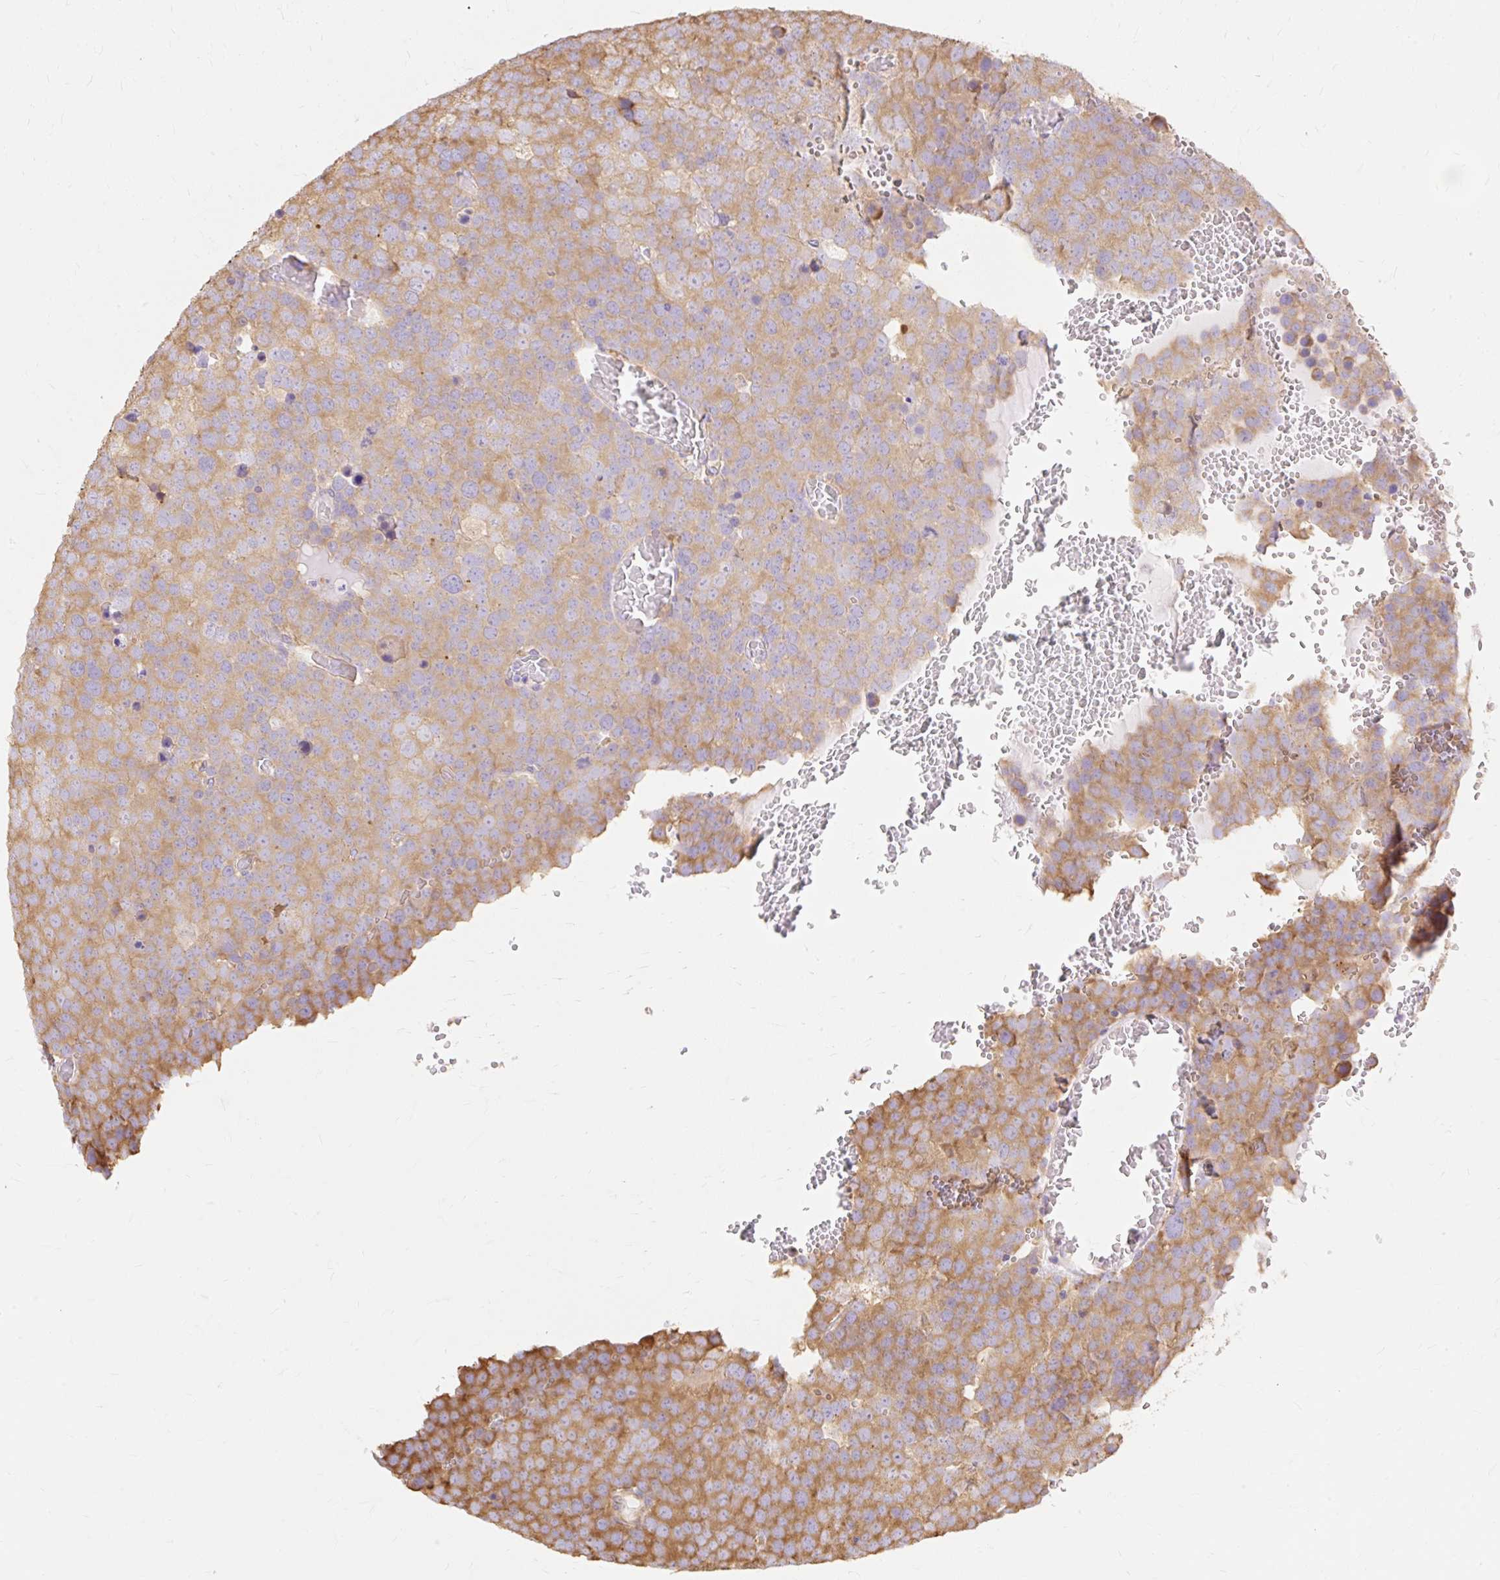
{"staining": {"intensity": "moderate", "quantity": ">75%", "location": "cytoplasmic/membranous"}, "tissue": "testis cancer", "cell_type": "Tumor cells", "image_type": "cancer", "snomed": [{"axis": "morphology", "description": "Seminoma, NOS"}, {"axis": "topography", "description": "Testis"}], "caption": "Testis seminoma stained for a protein displays moderate cytoplasmic/membranous positivity in tumor cells.", "gene": "RPS17", "patient": {"sex": "male", "age": 71}}